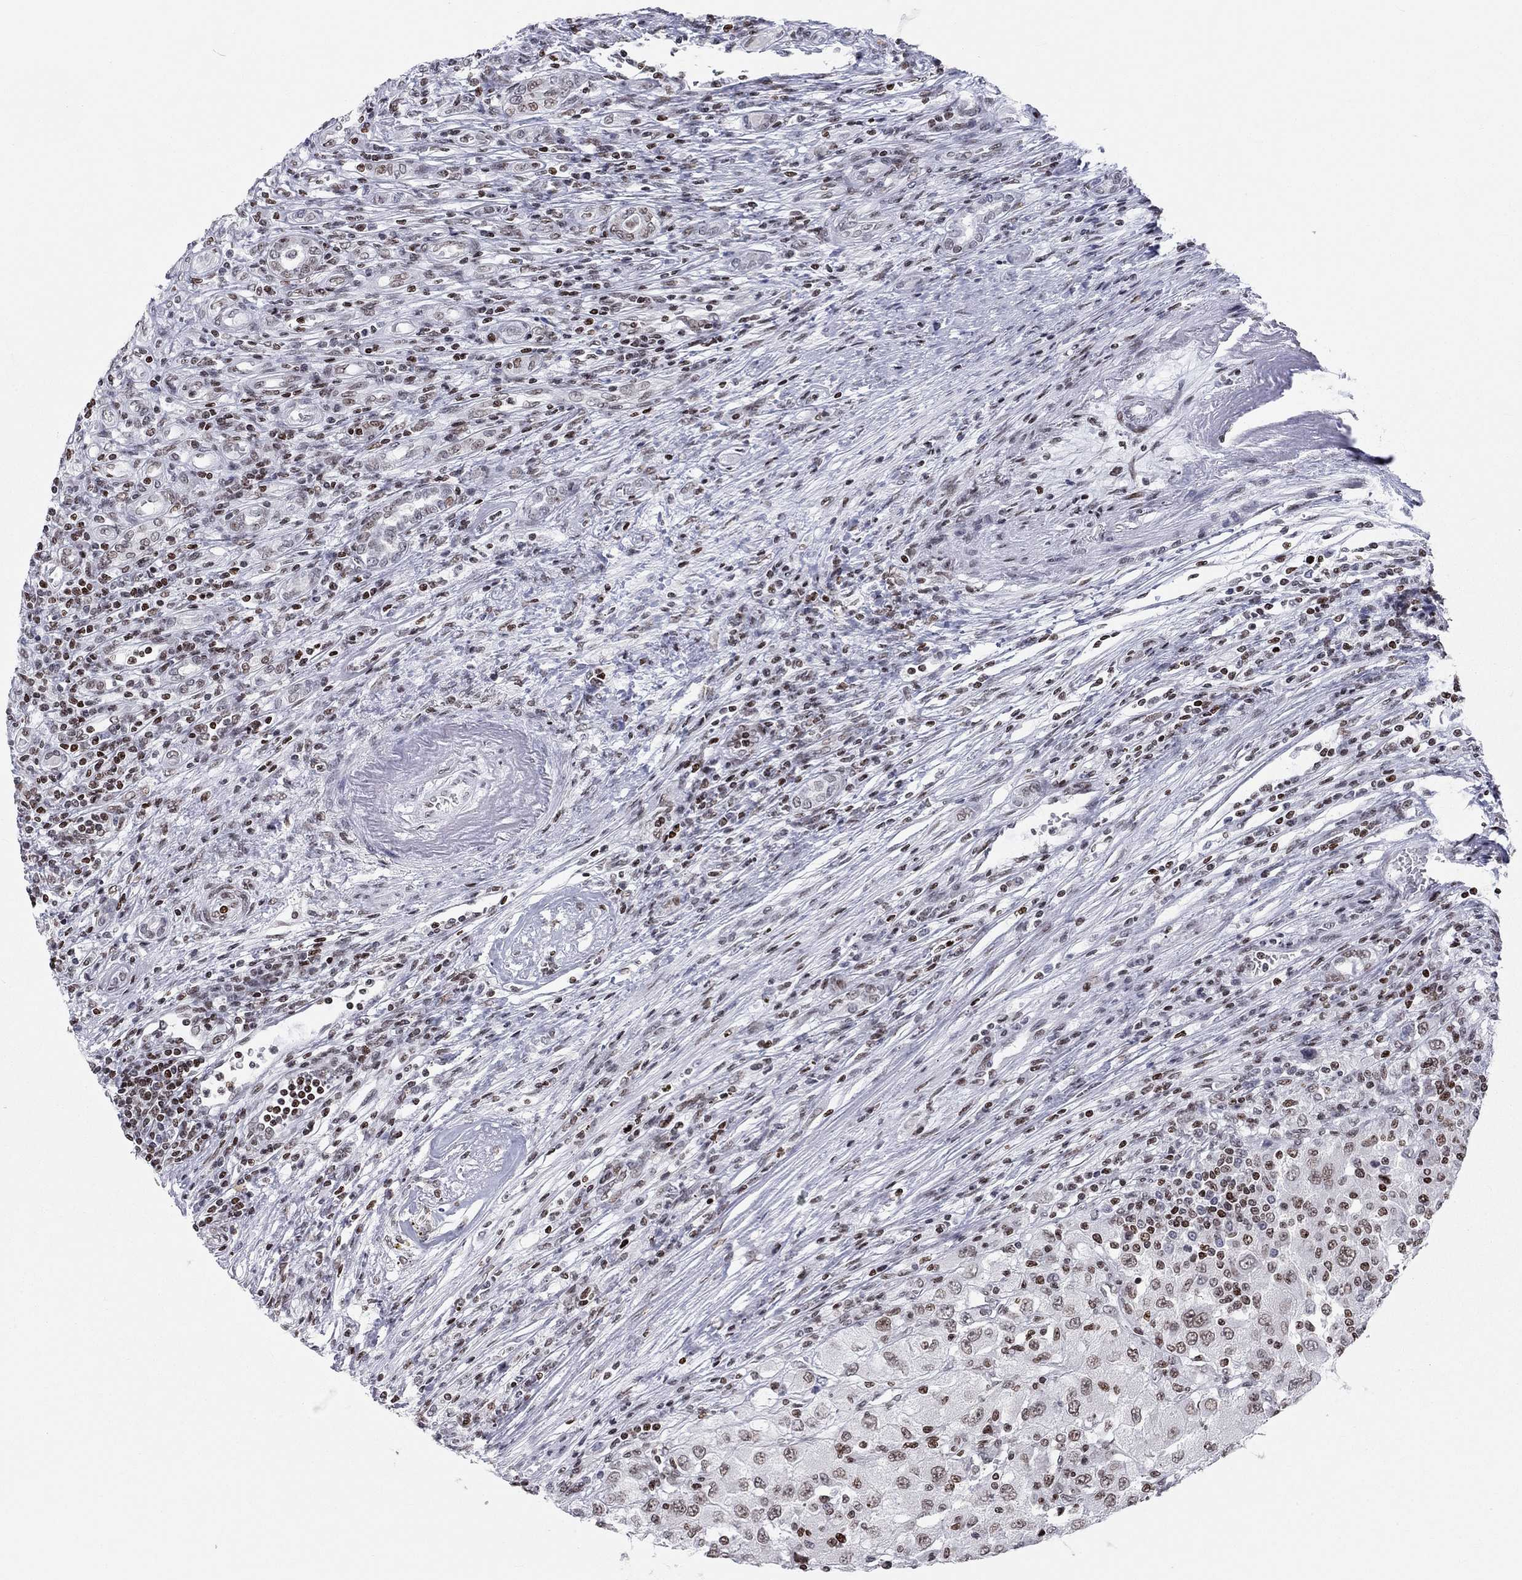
{"staining": {"intensity": "moderate", "quantity": "<25%", "location": "nuclear"}, "tissue": "renal cancer", "cell_type": "Tumor cells", "image_type": "cancer", "snomed": [{"axis": "morphology", "description": "Adenocarcinoma, NOS"}, {"axis": "topography", "description": "Kidney"}], "caption": "DAB (3,3'-diaminobenzidine) immunohistochemical staining of human adenocarcinoma (renal) reveals moderate nuclear protein positivity in about <25% of tumor cells.", "gene": "H2AX", "patient": {"sex": "female", "age": 67}}